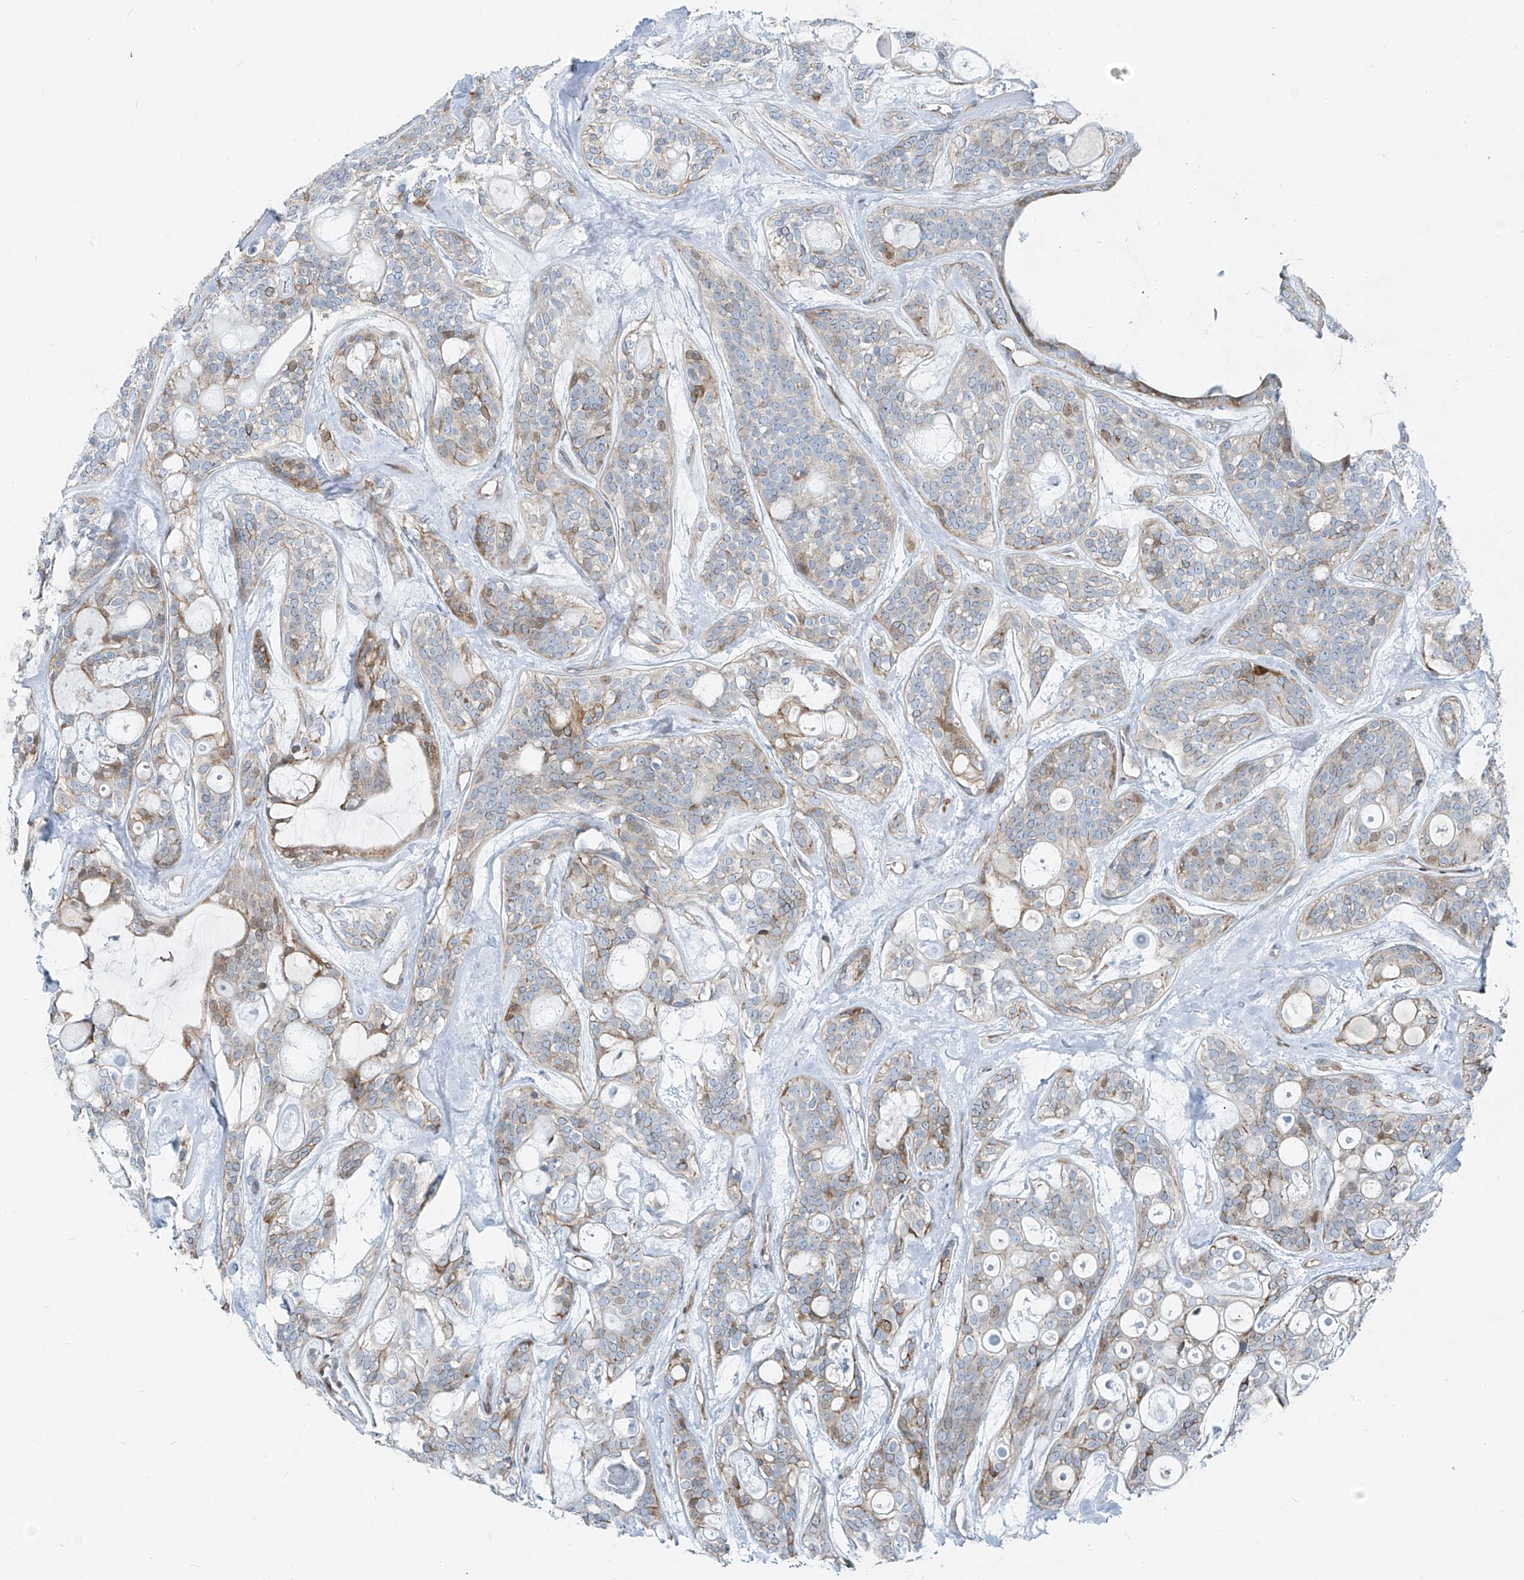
{"staining": {"intensity": "moderate", "quantity": "<25%", "location": "cytoplasmic/membranous"}, "tissue": "head and neck cancer", "cell_type": "Tumor cells", "image_type": "cancer", "snomed": [{"axis": "morphology", "description": "Adenocarcinoma, NOS"}, {"axis": "topography", "description": "Head-Neck"}], "caption": "A histopathology image of human head and neck cancer stained for a protein exhibits moderate cytoplasmic/membranous brown staining in tumor cells. (Brightfield microscopy of DAB IHC at high magnification).", "gene": "HIC2", "patient": {"sex": "male", "age": 66}}